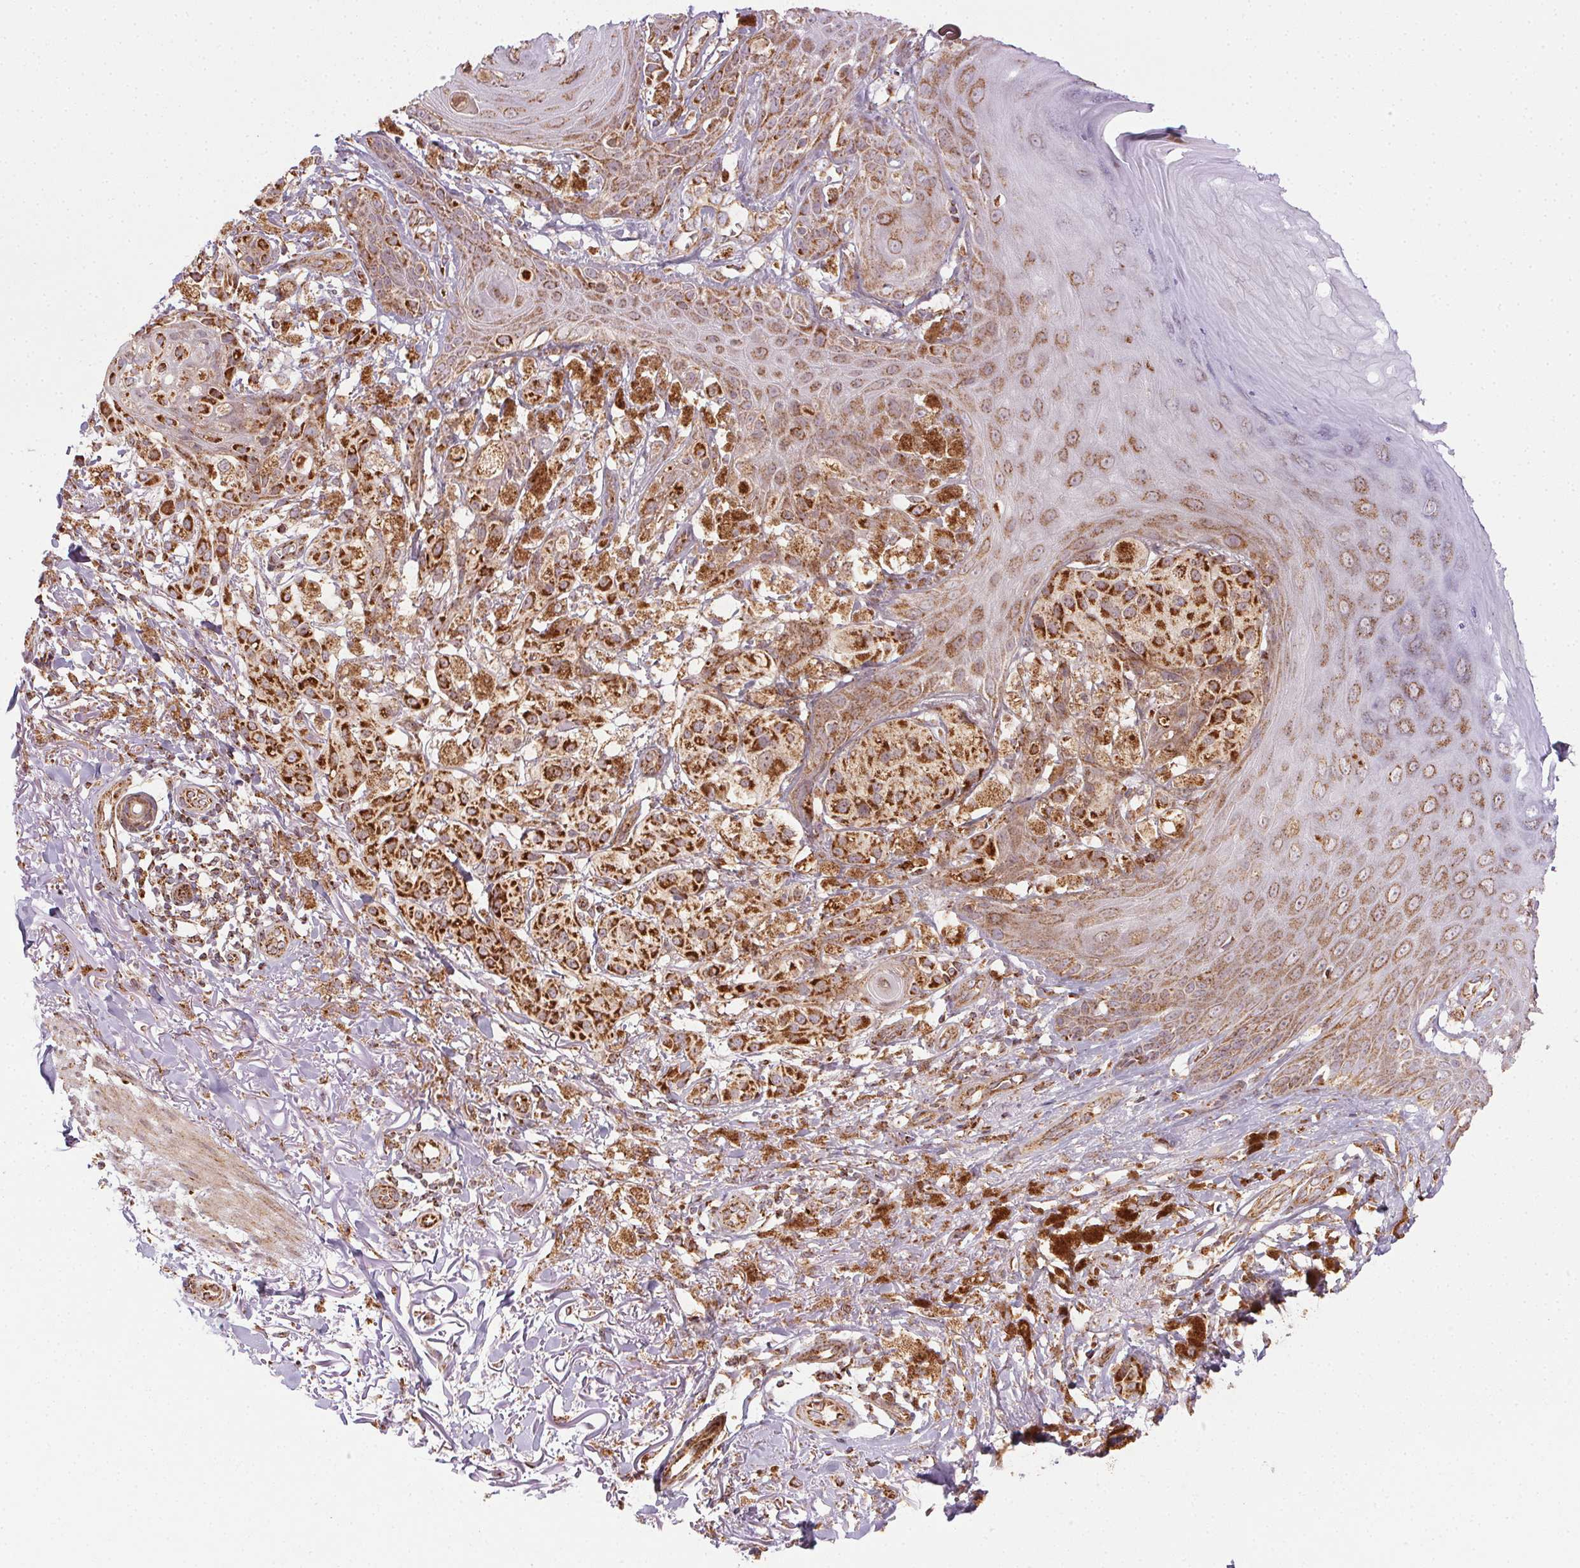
{"staining": {"intensity": "strong", "quantity": ">75%", "location": "cytoplasmic/membranous"}, "tissue": "melanoma", "cell_type": "Tumor cells", "image_type": "cancer", "snomed": [{"axis": "morphology", "description": "Malignant melanoma, NOS"}, {"axis": "topography", "description": "Skin"}], "caption": "Immunohistochemistry micrograph of human malignant melanoma stained for a protein (brown), which shows high levels of strong cytoplasmic/membranous expression in approximately >75% of tumor cells.", "gene": "CLPB", "patient": {"sex": "female", "age": 80}}